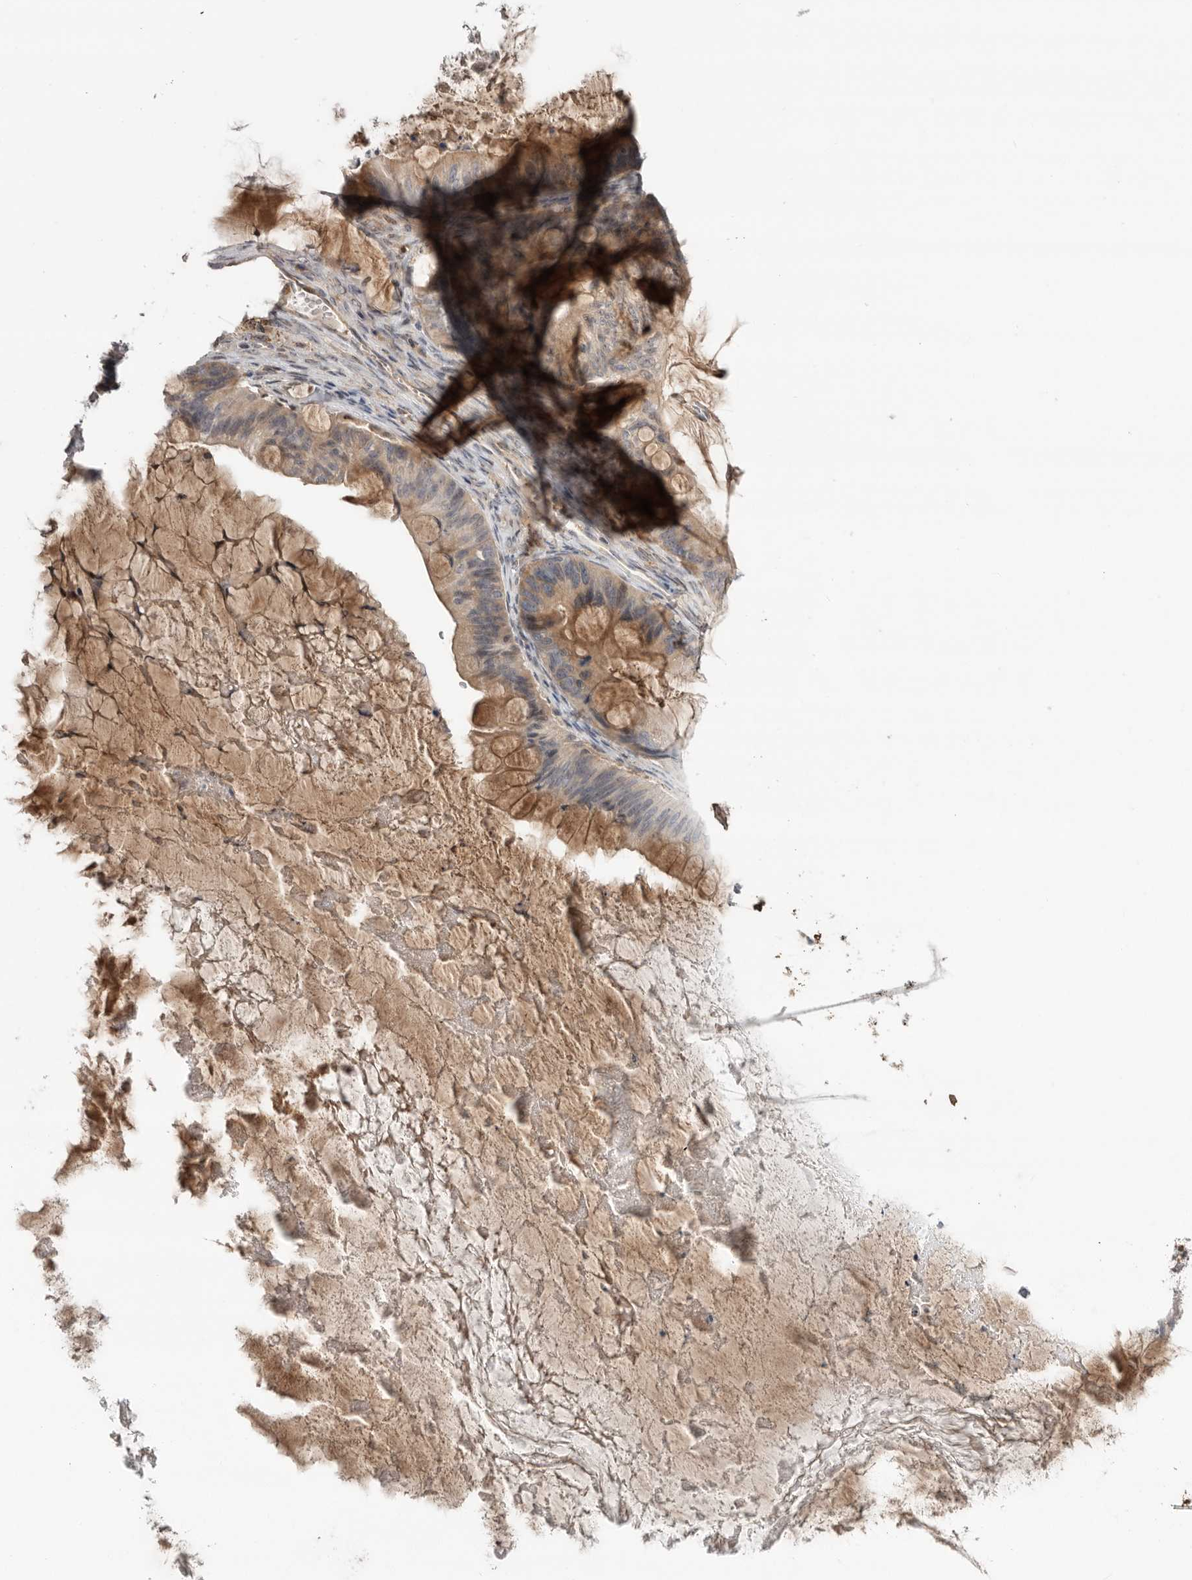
{"staining": {"intensity": "moderate", "quantity": "25%-75%", "location": "cytoplasmic/membranous"}, "tissue": "ovarian cancer", "cell_type": "Tumor cells", "image_type": "cancer", "snomed": [{"axis": "morphology", "description": "Cystadenocarcinoma, mucinous, NOS"}, {"axis": "topography", "description": "Ovary"}], "caption": "Mucinous cystadenocarcinoma (ovarian) was stained to show a protein in brown. There is medium levels of moderate cytoplasmic/membranous expression in approximately 25%-75% of tumor cells. Immunohistochemistry (ihc) stains the protein in brown and the nuclei are stained blue.", "gene": "KLK5", "patient": {"sex": "female", "age": 61}}